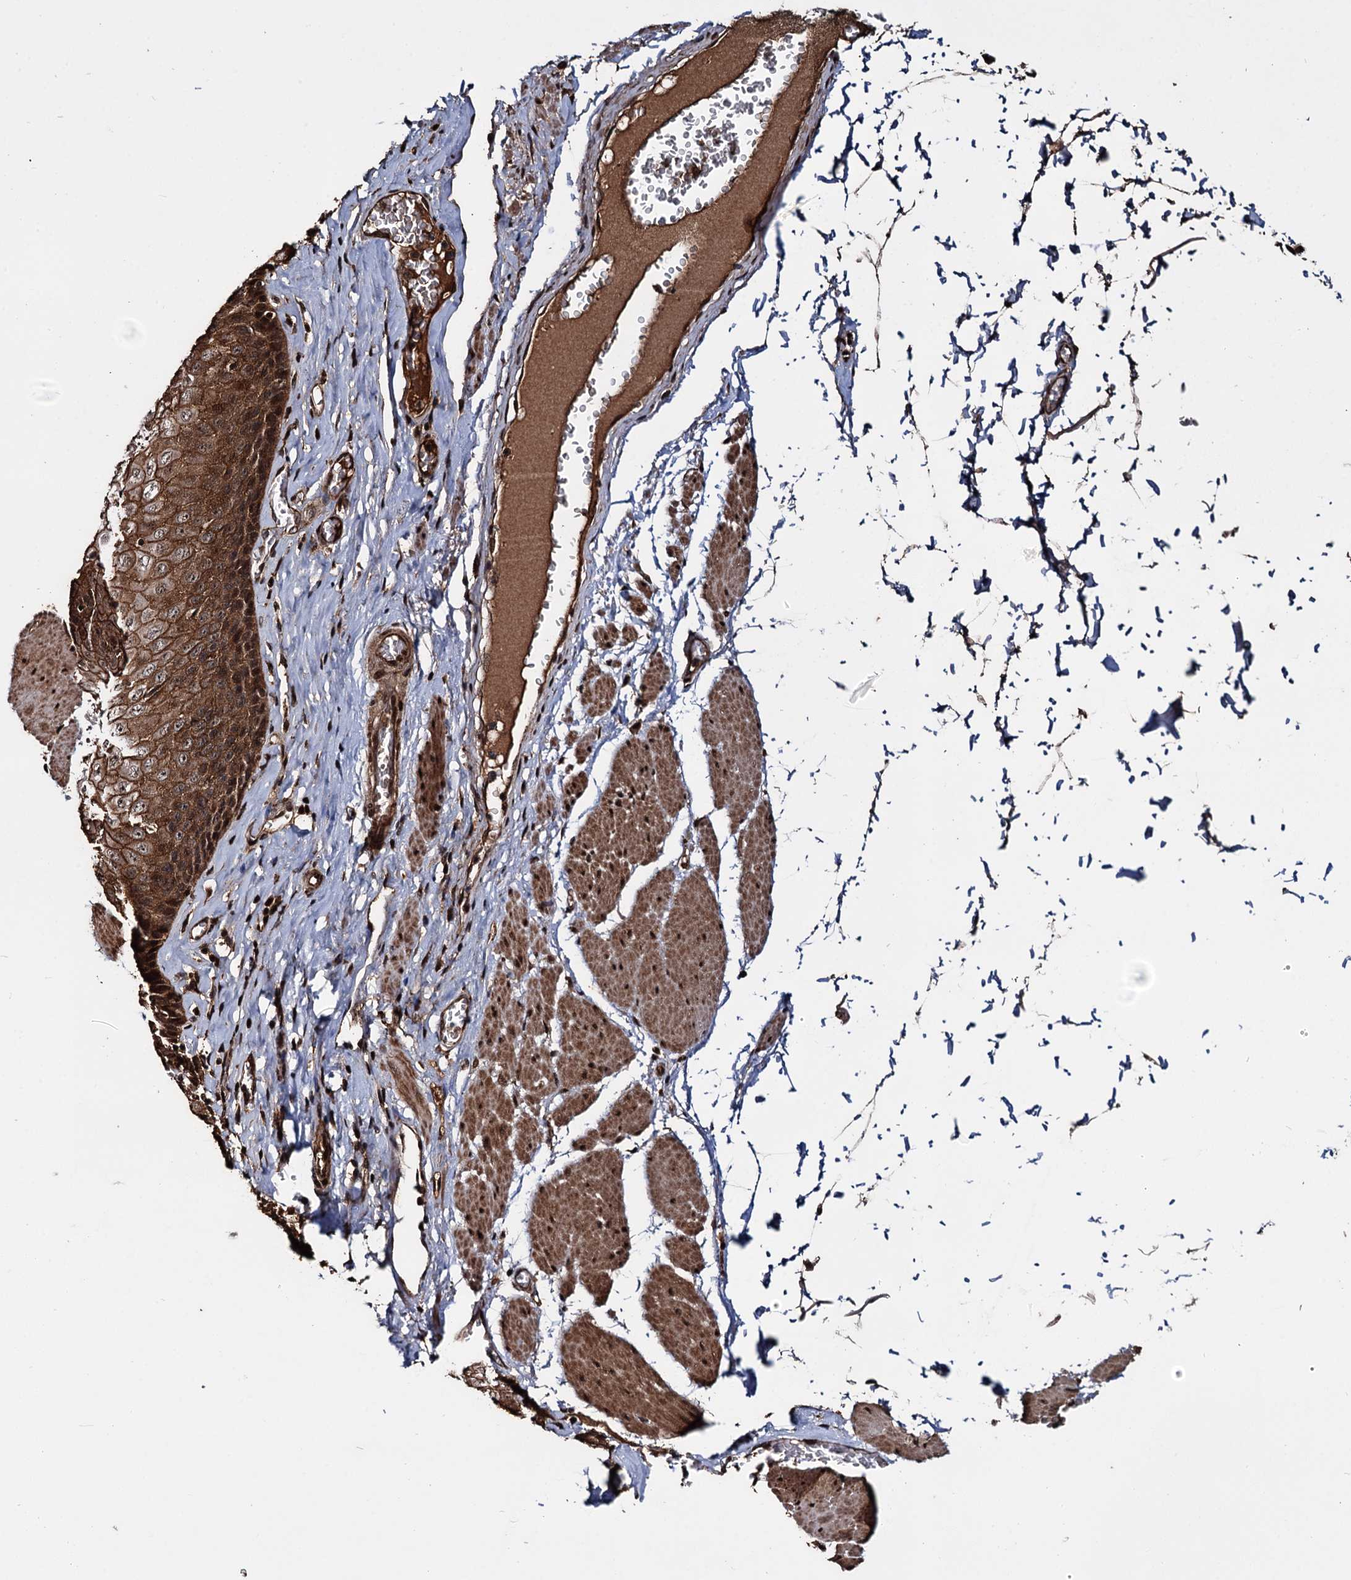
{"staining": {"intensity": "strong", "quantity": ">75%", "location": "cytoplasmic/membranous,nuclear"}, "tissue": "esophagus", "cell_type": "Squamous epithelial cells", "image_type": "normal", "snomed": [{"axis": "morphology", "description": "Normal tissue, NOS"}, {"axis": "topography", "description": "Esophagus"}], "caption": "Immunohistochemistry (IHC) of unremarkable esophagus demonstrates high levels of strong cytoplasmic/membranous,nuclear staining in approximately >75% of squamous epithelial cells. Ihc stains the protein in brown and the nuclei are stained blue.", "gene": "CEP192", "patient": {"sex": "male", "age": 60}}